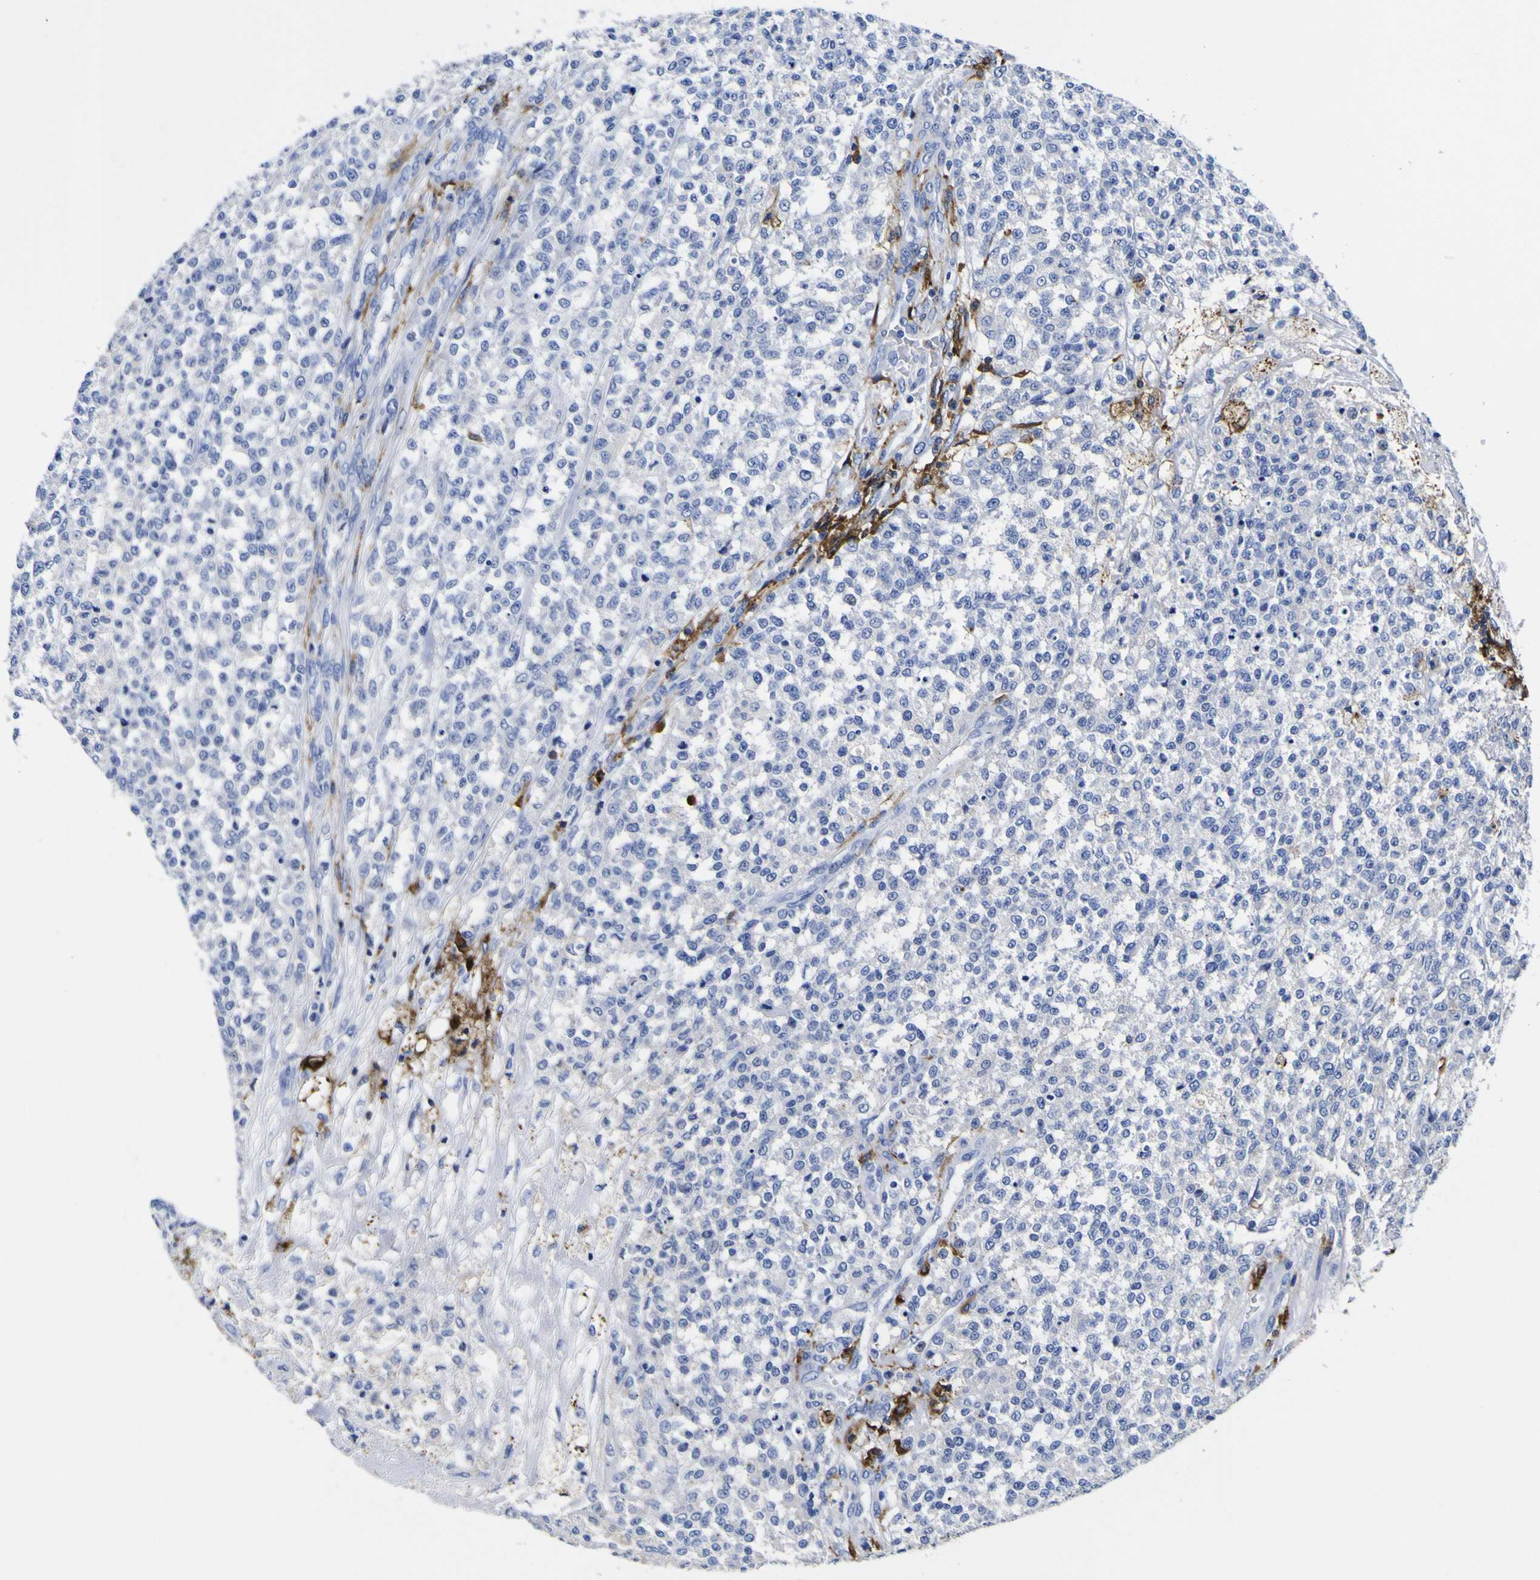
{"staining": {"intensity": "strong", "quantity": "<25%", "location": "cytoplasmic/membranous"}, "tissue": "testis cancer", "cell_type": "Tumor cells", "image_type": "cancer", "snomed": [{"axis": "morphology", "description": "Seminoma, NOS"}, {"axis": "topography", "description": "Testis"}], "caption": "Human seminoma (testis) stained with a brown dye exhibits strong cytoplasmic/membranous positive staining in approximately <25% of tumor cells.", "gene": "HLA-DQA1", "patient": {"sex": "male", "age": 59}}